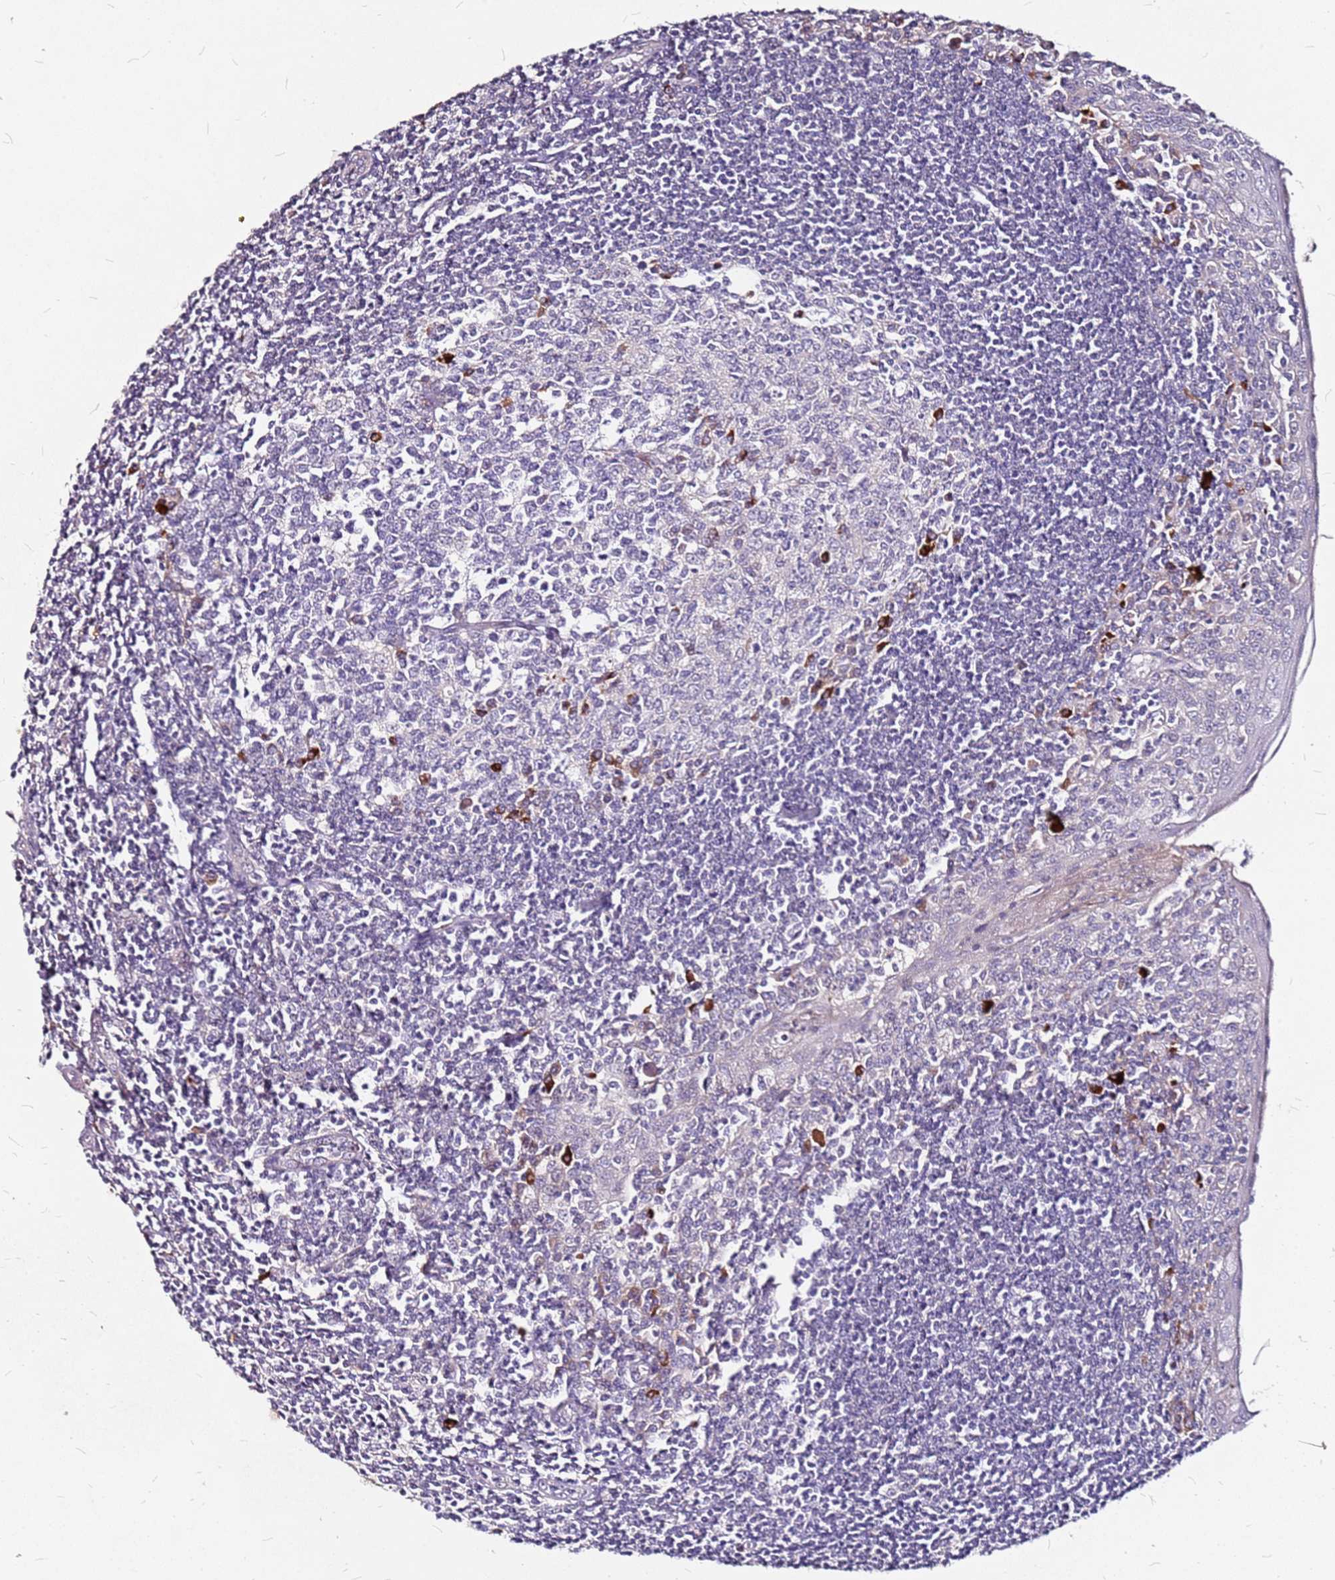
{"staining": {"intensity": "moderate", "quantity": "<25%", "location": "cytoplasmic/membranous"}, "tissue": "tonsil", "cell_type": "Germinal center cells", "image_type": "normal", "snomed": [{"axis": "morphology", "description": "Normal tissue, NOS"}, {"axis": "topography", "description": "Tonsil"}], "caption": "This histopathology image shows normal tonsil stained with IHC to label a protein in brown. The cytoplasmic/membranous of germinal center cells show moderate positivity for the protein. Nuclei are counter-stained blue.", "gene": "DCDC2C", "patient": {"sex": "male", "age": 27}}